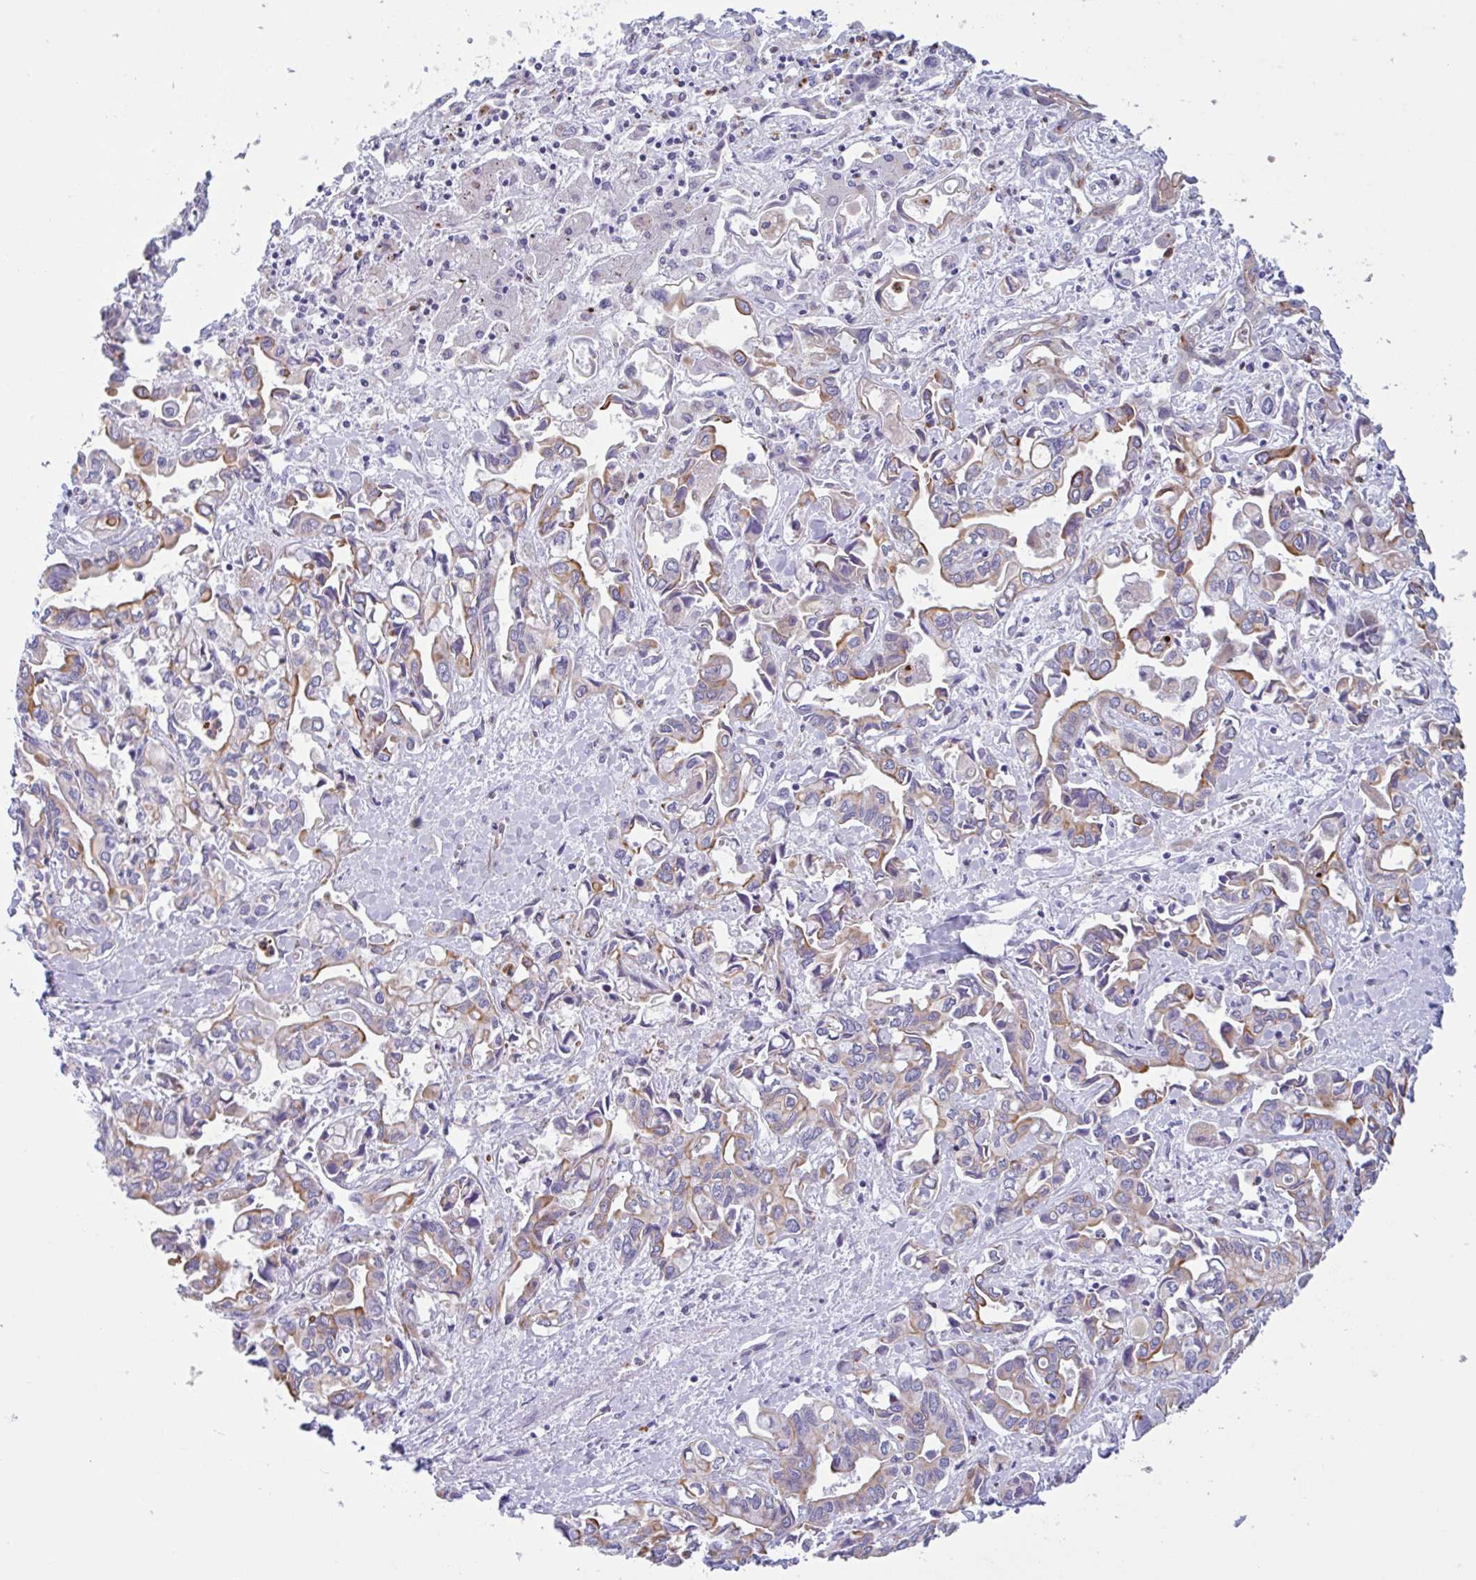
{"staining": {"intensity": "moderate", "quantity": "25%-75%", "location": "cytoplasmic/membranous"}, "tissue": "liver cancer", "cell_type": "Tumor cells", "image_type": "cancer", "snomed": [{"axis": "morphology", "description": "Cholangiocarcinoma"}, {"axis": "topography", "description": "Liver"}], "caption": "Tumor cells exhibit medium levels of moderate cytoplasmic/membranous expression in about 25%-75% of cells in human liver cancer.", "gene": "DTWD2", "patient": {"sex": "female", "age": 64}}